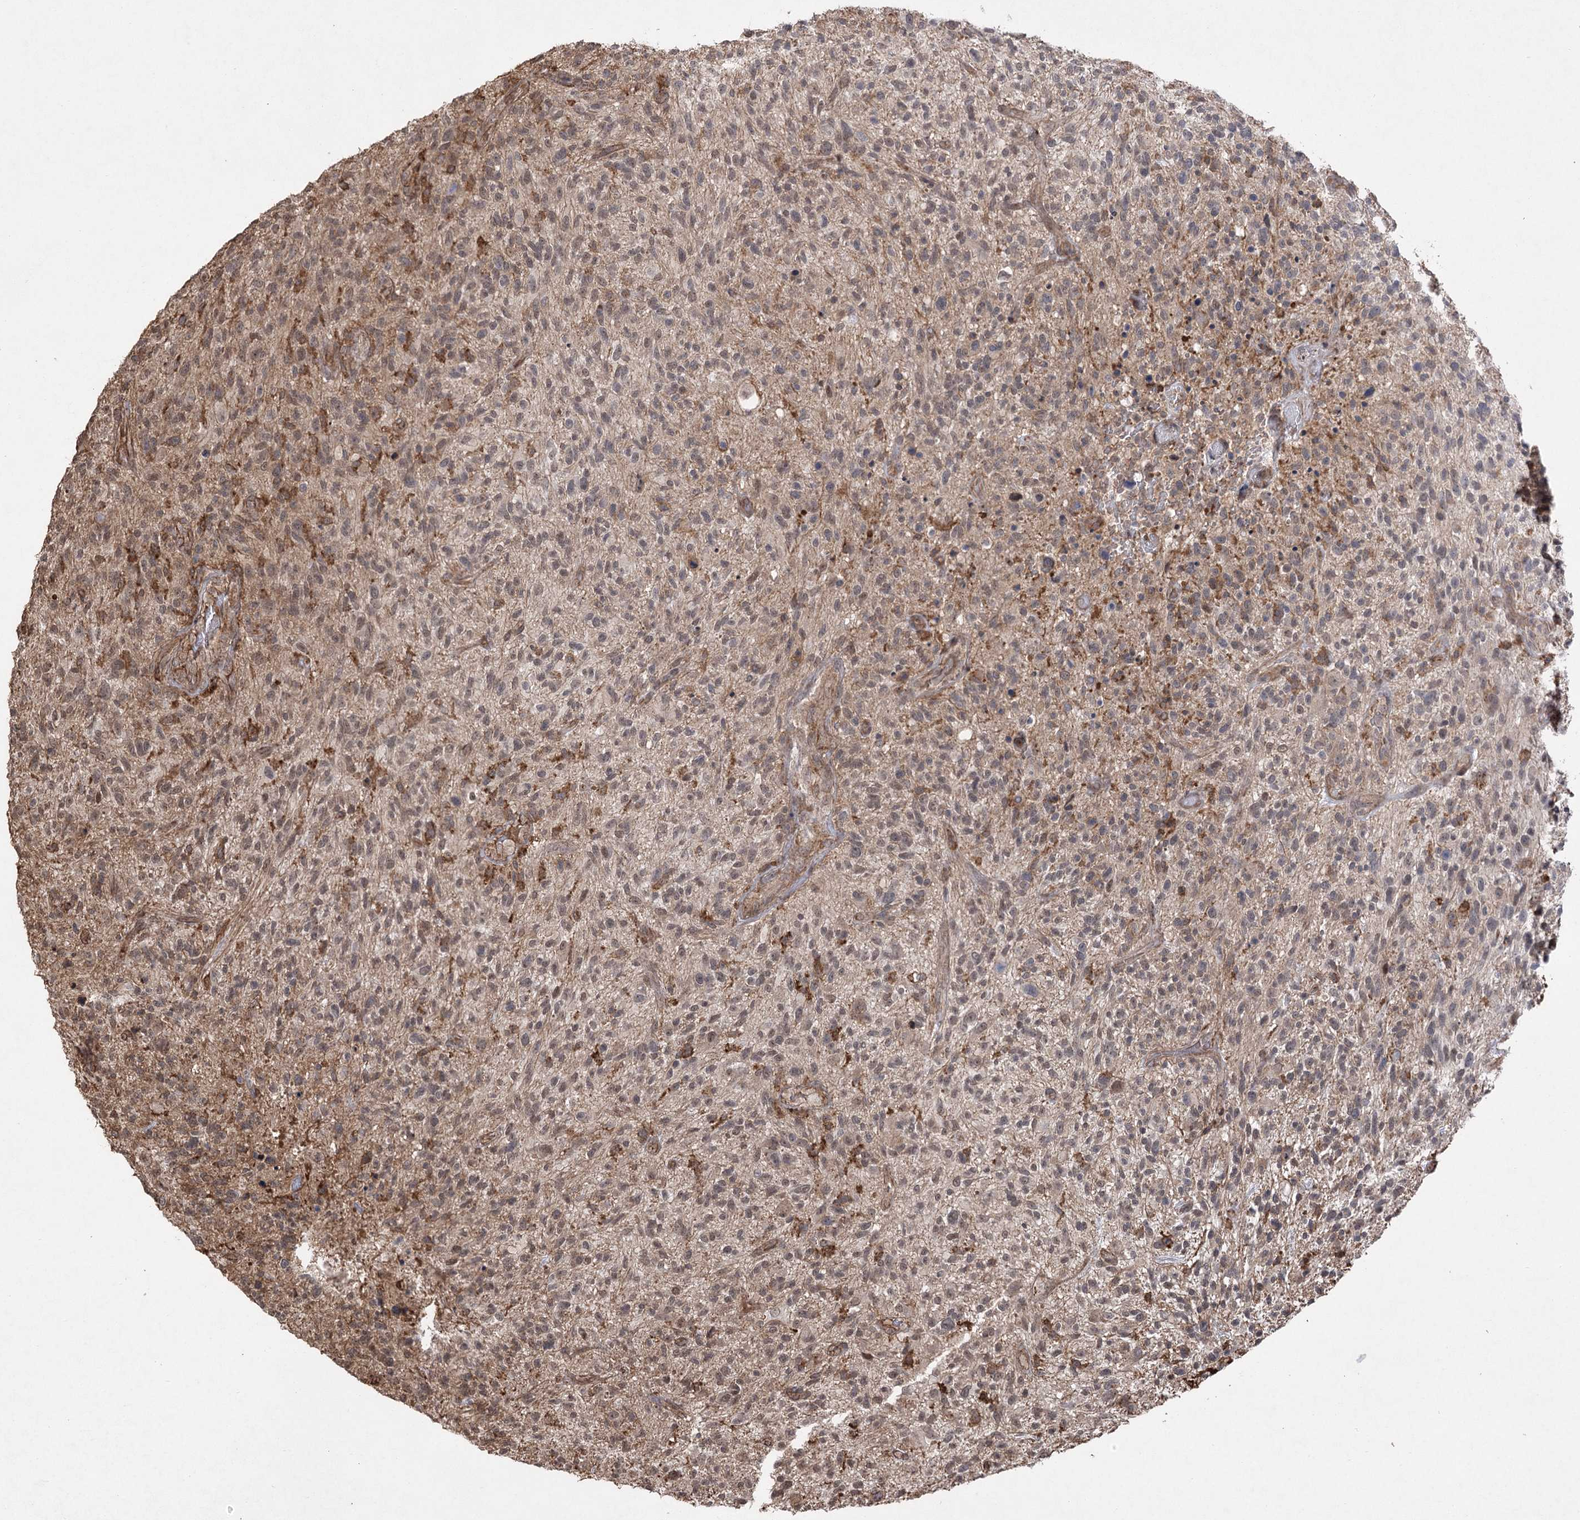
{"staining": {"intensity": "weak", "quantity": "25%-75%", "location": "cytoplasmic/membranous"}, "tissue": "glioma", "cell_type": "Tumor cells", "image_type": "cancer", "snomed": [{"axis": "morphology", "description": "Glioma, malignant, High grade"}, {"axis": "topography", "description": "Brain"}], "caption": "Human high-grade glioma (malignant) stained with a protein marker exhibits weak staining in tumor cells.", "gene": "OBSL1", "patient": {"sex": "male", "age": 47}}